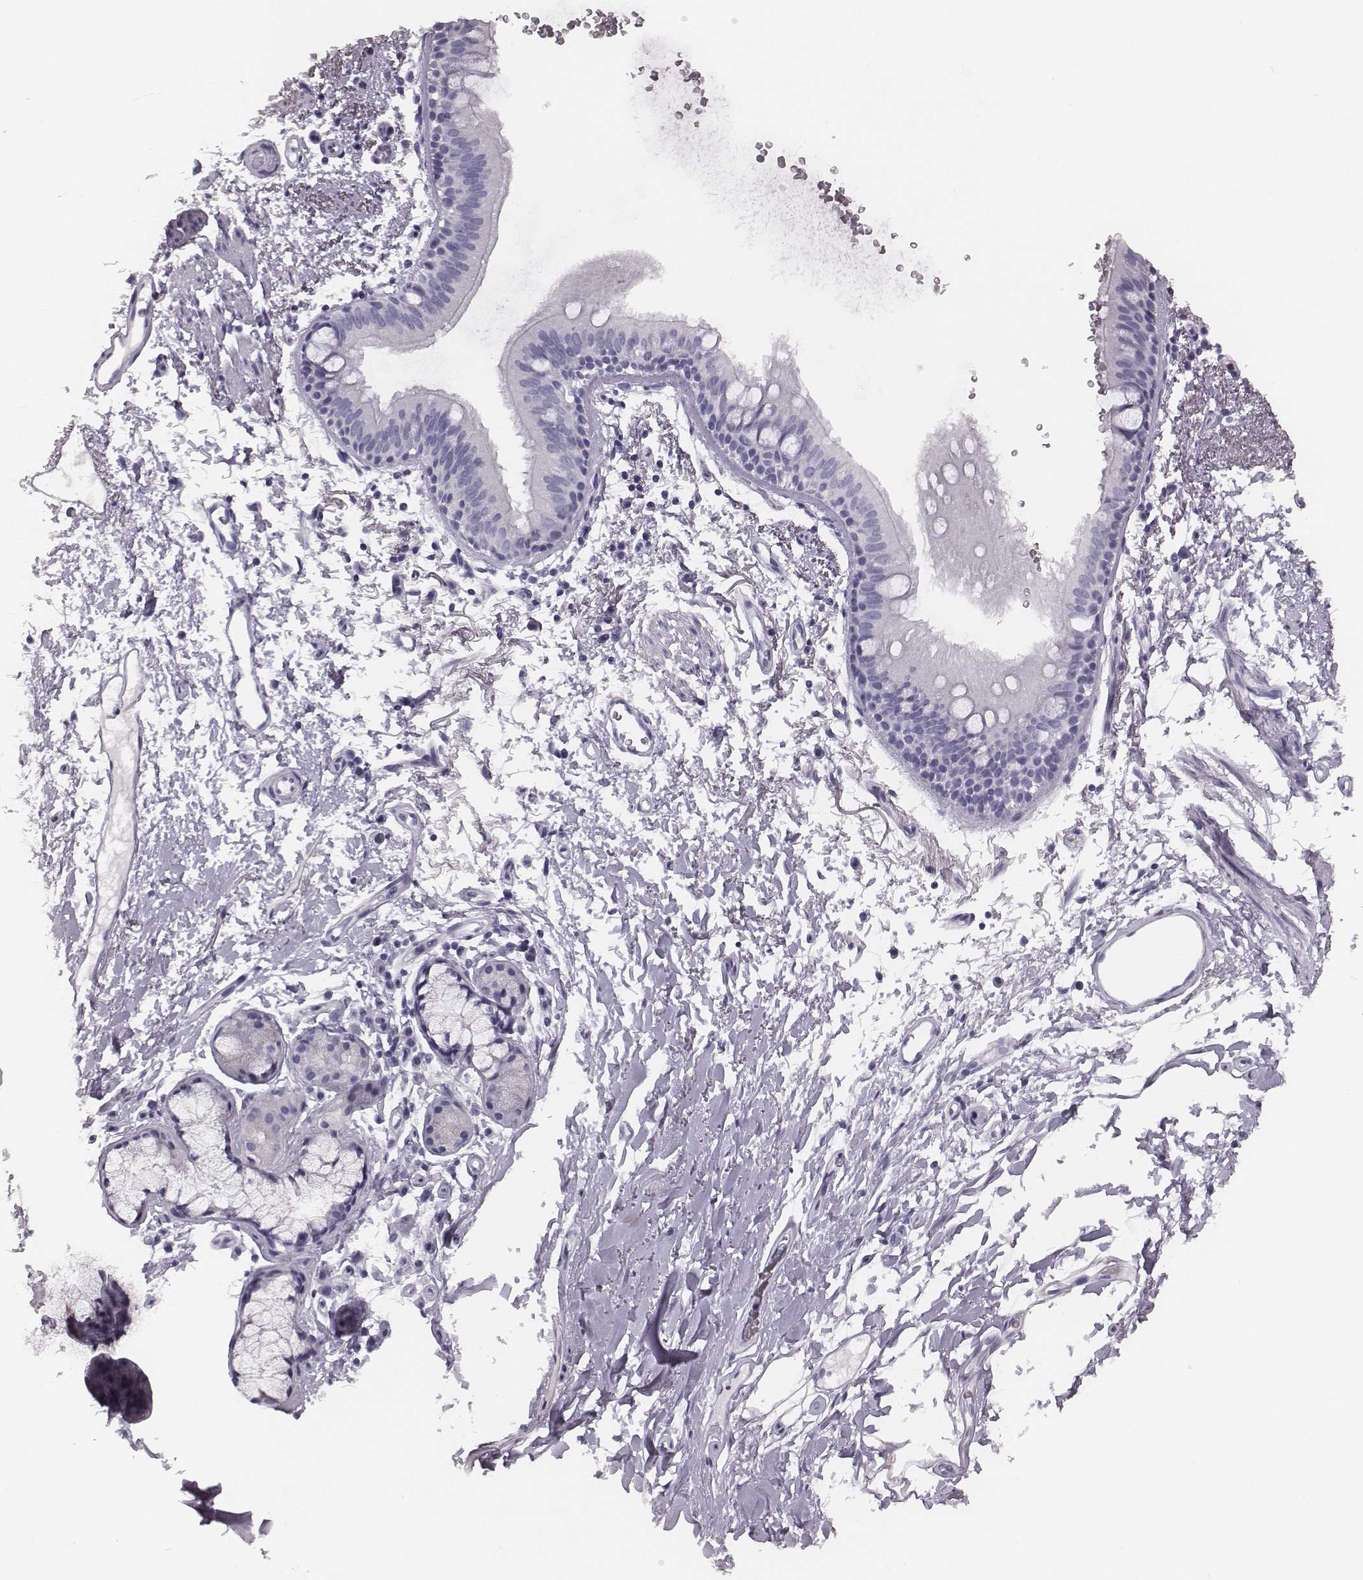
{"staining": {"intensity": "negative", "quantity": "none", "location": "none"}, "tissue": "bronchus", "cell_type": "Respiratory epithelial cells", "image_type": "normal", "snomed": [{"axis": "morphology", "description": "Normal tissue, NOS"}, {"axis": "topography", "description": "Lymph node"}, {"axis": "topography", "description": "Bronchus"}], "caption": "High magnification brightfield microscopy of benign bronchus stained with DAB (3,3'-diaminobenzidine) (brown) and counterstained with hematoxylin (blue): respiratory epithelial cells show no significant staining. (Brightfield microscopy of DAB (3,3'-diaminobenzidine) immunohistochemistry (IHC) at high magnification).", "gene": "CSH1", "patient": {"sex": "female", "age": 70}}